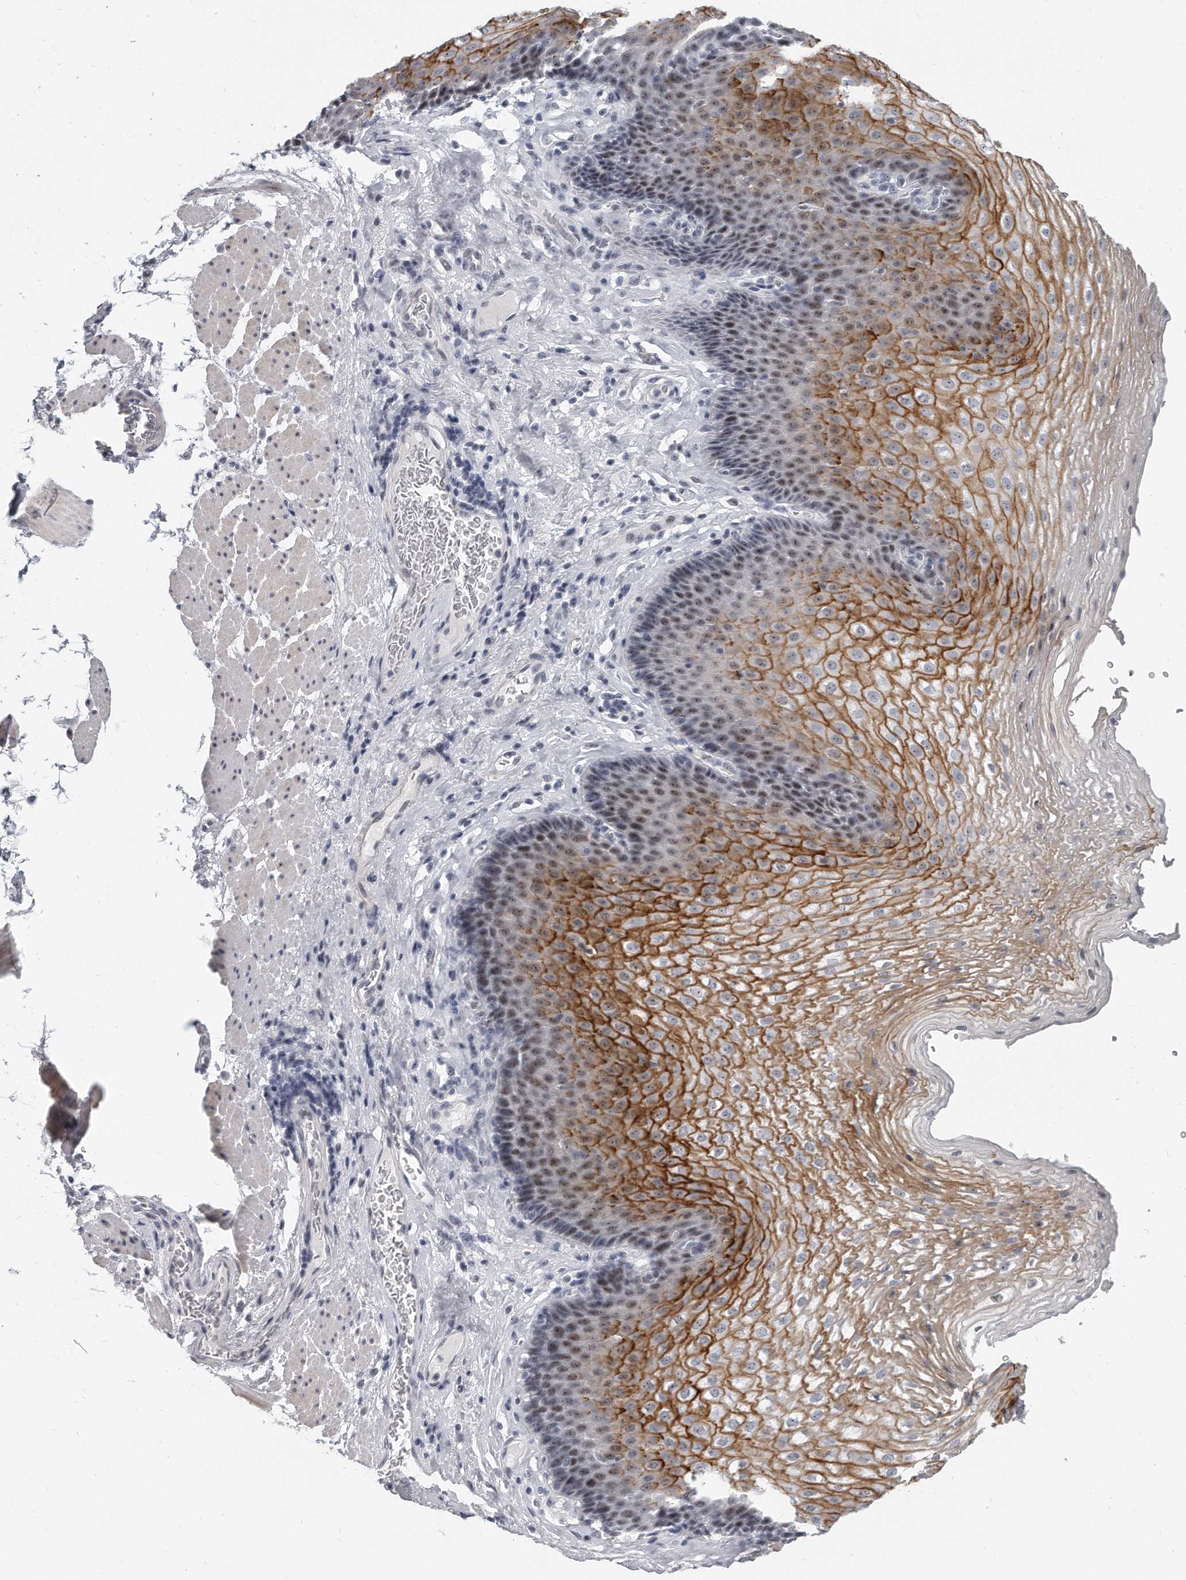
{"staining": {"intensity": "strong", "quantity": "25%-75%", "location": "cytoplasmic/membranous"}, "tissue": "esophagus", "cell_type": "Squamous epithelial cells", "image_type": "normal", "snomed": [{"axis": "morphology", "description": "Normal tissue, NOS"}, {"axis": "topography", "description": "Esophagus"}], "caption": "Immunohistochemical staining of unremarkable esophagus displays strong cytoplasmic/membranous protein positivity in about 25%-75% of squamous epithelial cells. (DAB IHC, brown staining for protein, blue staining for nuclei).", "gene": "TFCP2L1", "patient": {"sex": "female", "age": 66}}